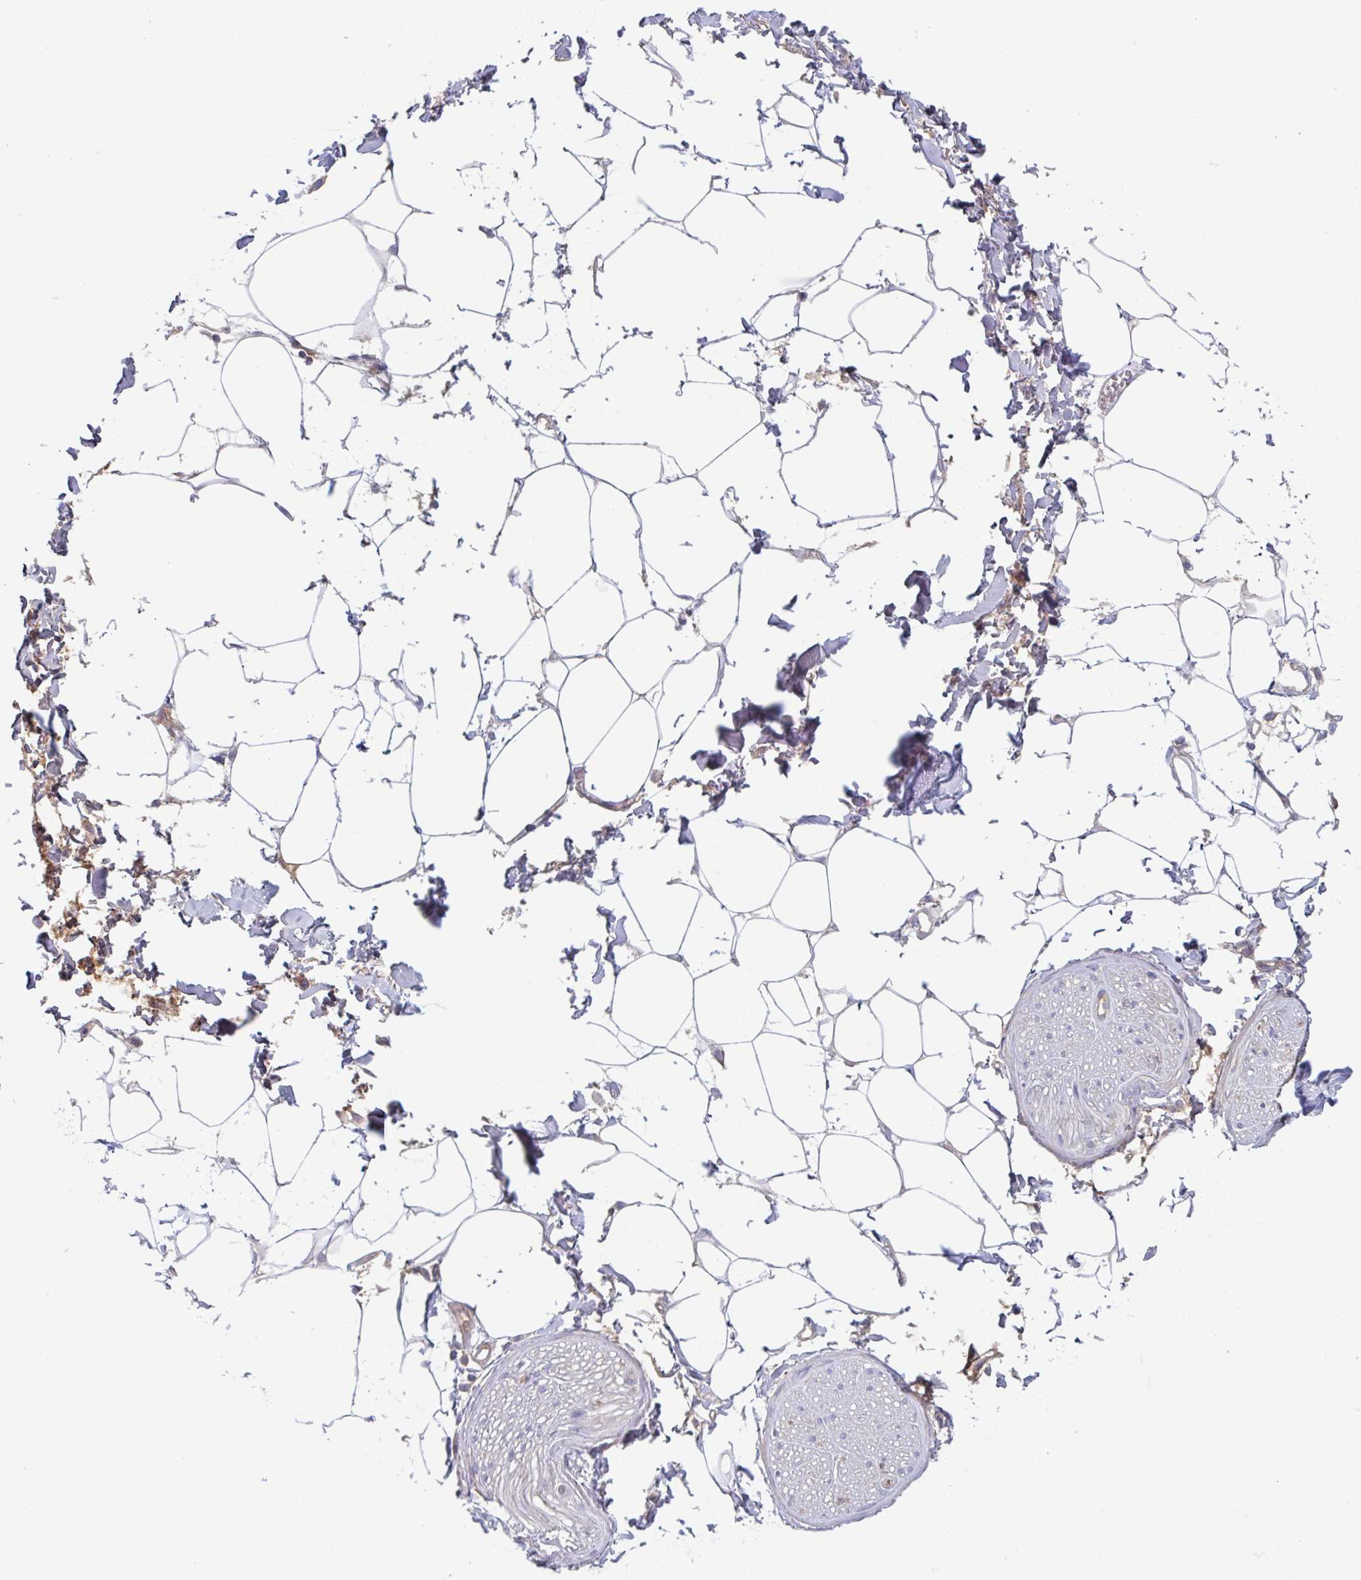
{"staining": {"intensity": "negative", "quantity": "none", "location": "none"}, "tissue": "adipose tissue", "cell_type": "Adipocytes", "image_type": "normal", "snomed": [{"axis": "morphology", "description": "Normal tissue, NOS"}, {"axis": "topography", "description": "Vagina"}, {"axis": "topography", "description": "Peripheral nerve tissue"}], "caption": "This is a micrograph of IHC staining of normal adipose tissue, which shows no expression in adipocytes.", "gene": "AMPD2", "patient": {"sex": "female", "age": 71}}